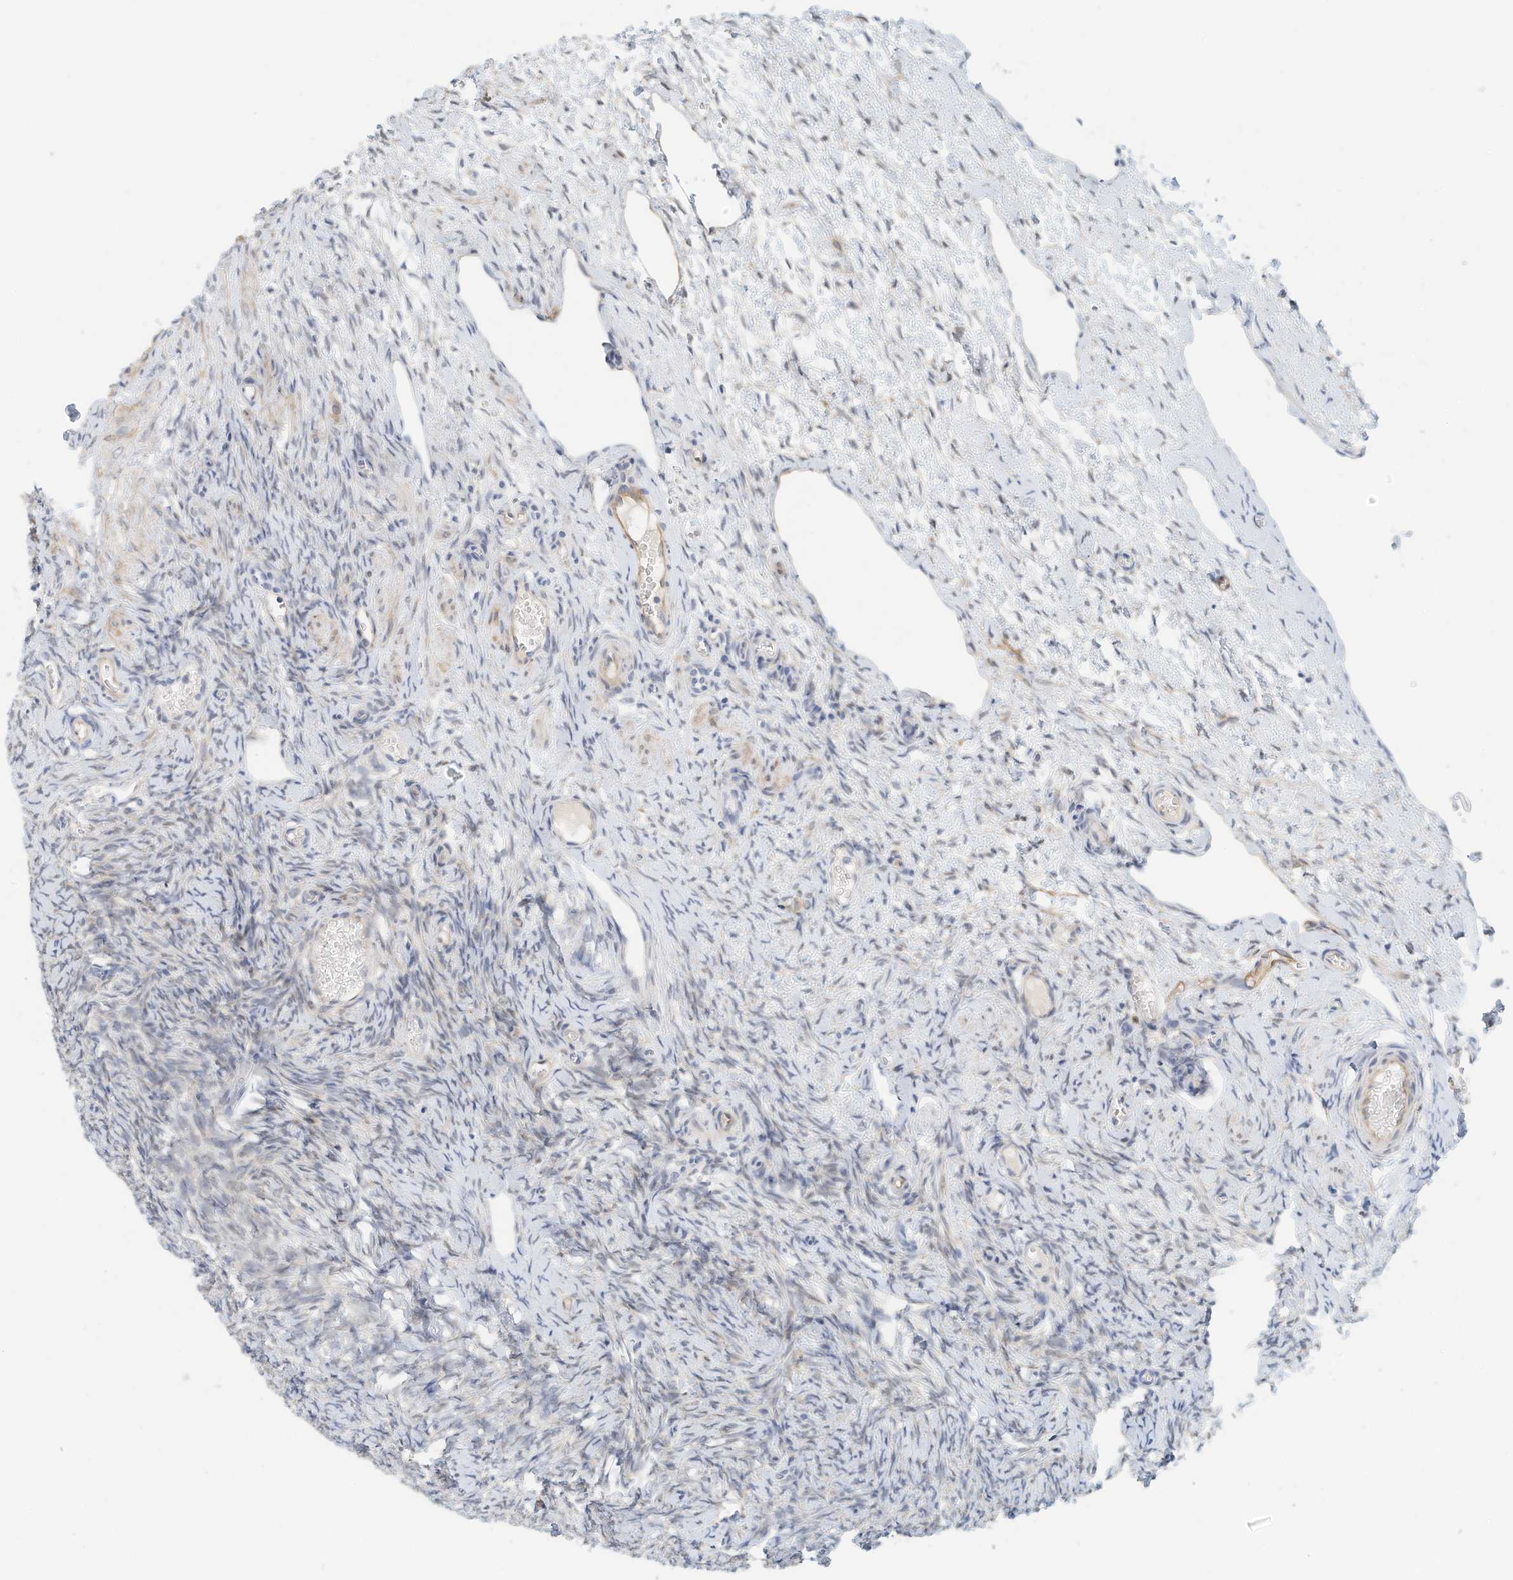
{"staining": {"intensity": "negative", "quantity": "none", "location": "none"}, "tissue": "ovary", "cell_type": "Ovarian stroma cells", "image_type": "normal", "snomed": [{"axis": "morphology", "description": "Adenocarcinoma, NOS"}, {"axis": "topography", "description": "Endometrium"}], "caption": "This is an immunohistochemistry photomicrograph of unremarkable human ovary. There is no staining in ovarian stroma cells.", "gene": "ARHGAP28", "patient": {"sex": "female", "age": 32}}